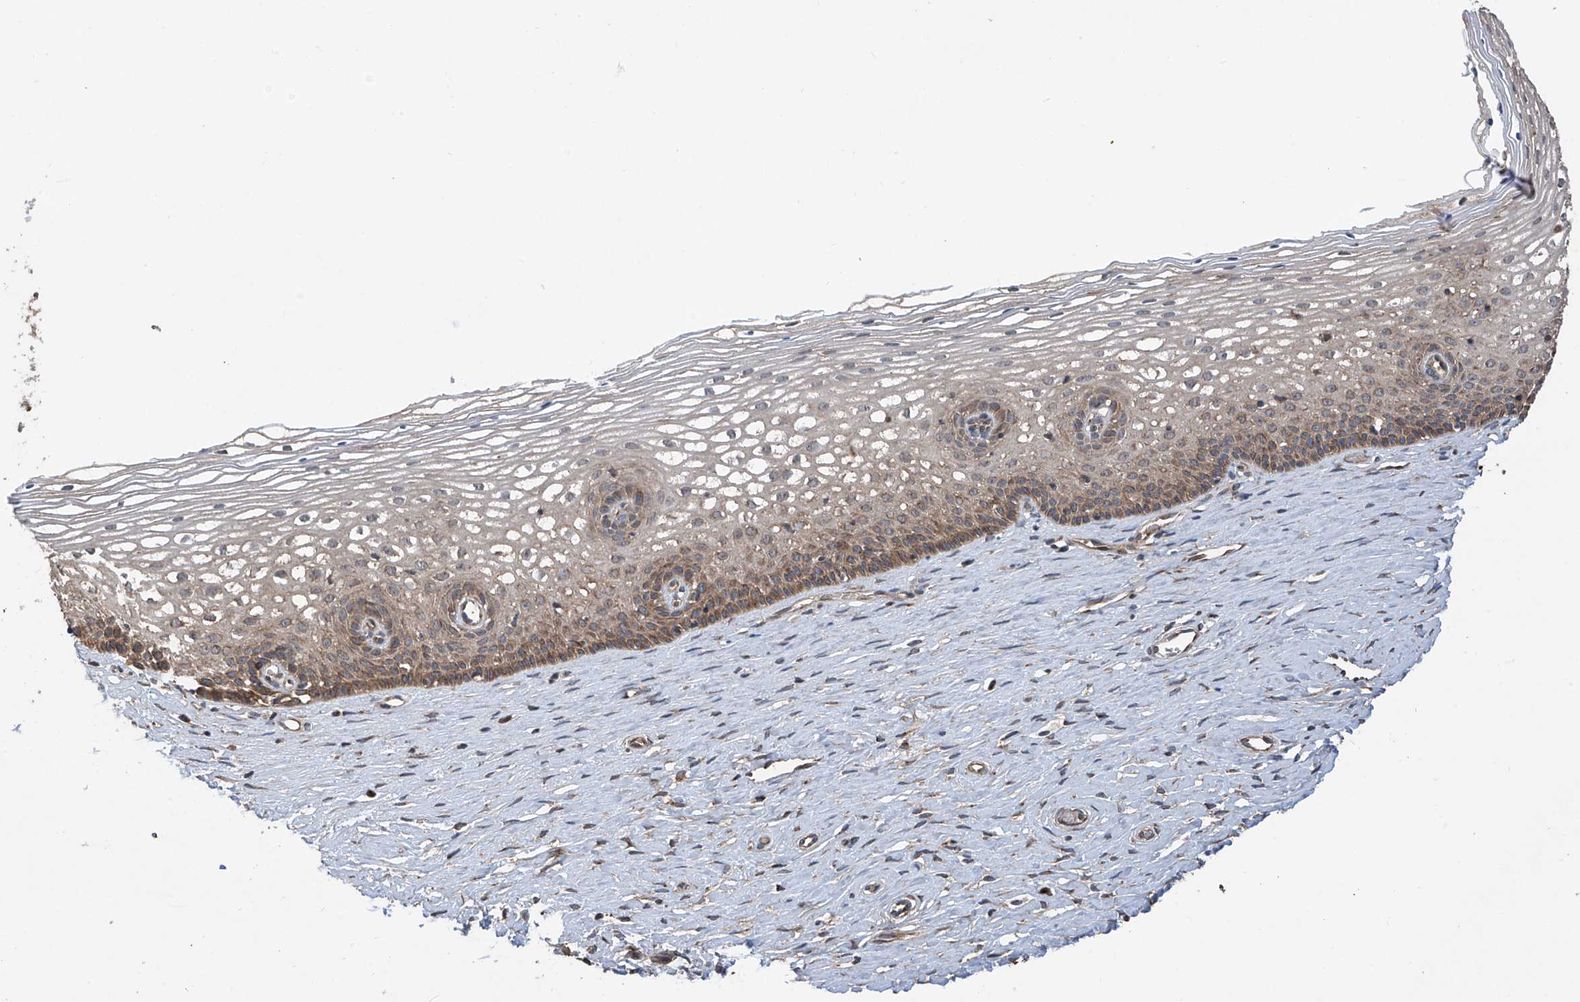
{"staining": {"intensity": "moderate", "quantity": "<25%", "location": "cytoplasmic/membranous"}, "tissue": "cervix", "cell_type": "Glandular cells", "image_type": "normal", "snomed": [{"axis": "morphology", "description": "Normal tissue, NOS"}, {"axis": "topography", "description": "Cervix"}], "caption": "Protein analysis of unremarkable cervix demonstrates moderate cytoplasmic/membranous staining in approximately <25% of glandular cells.", "gene": "RPAIN", "patient": {"sex": "female", "age": 33}}